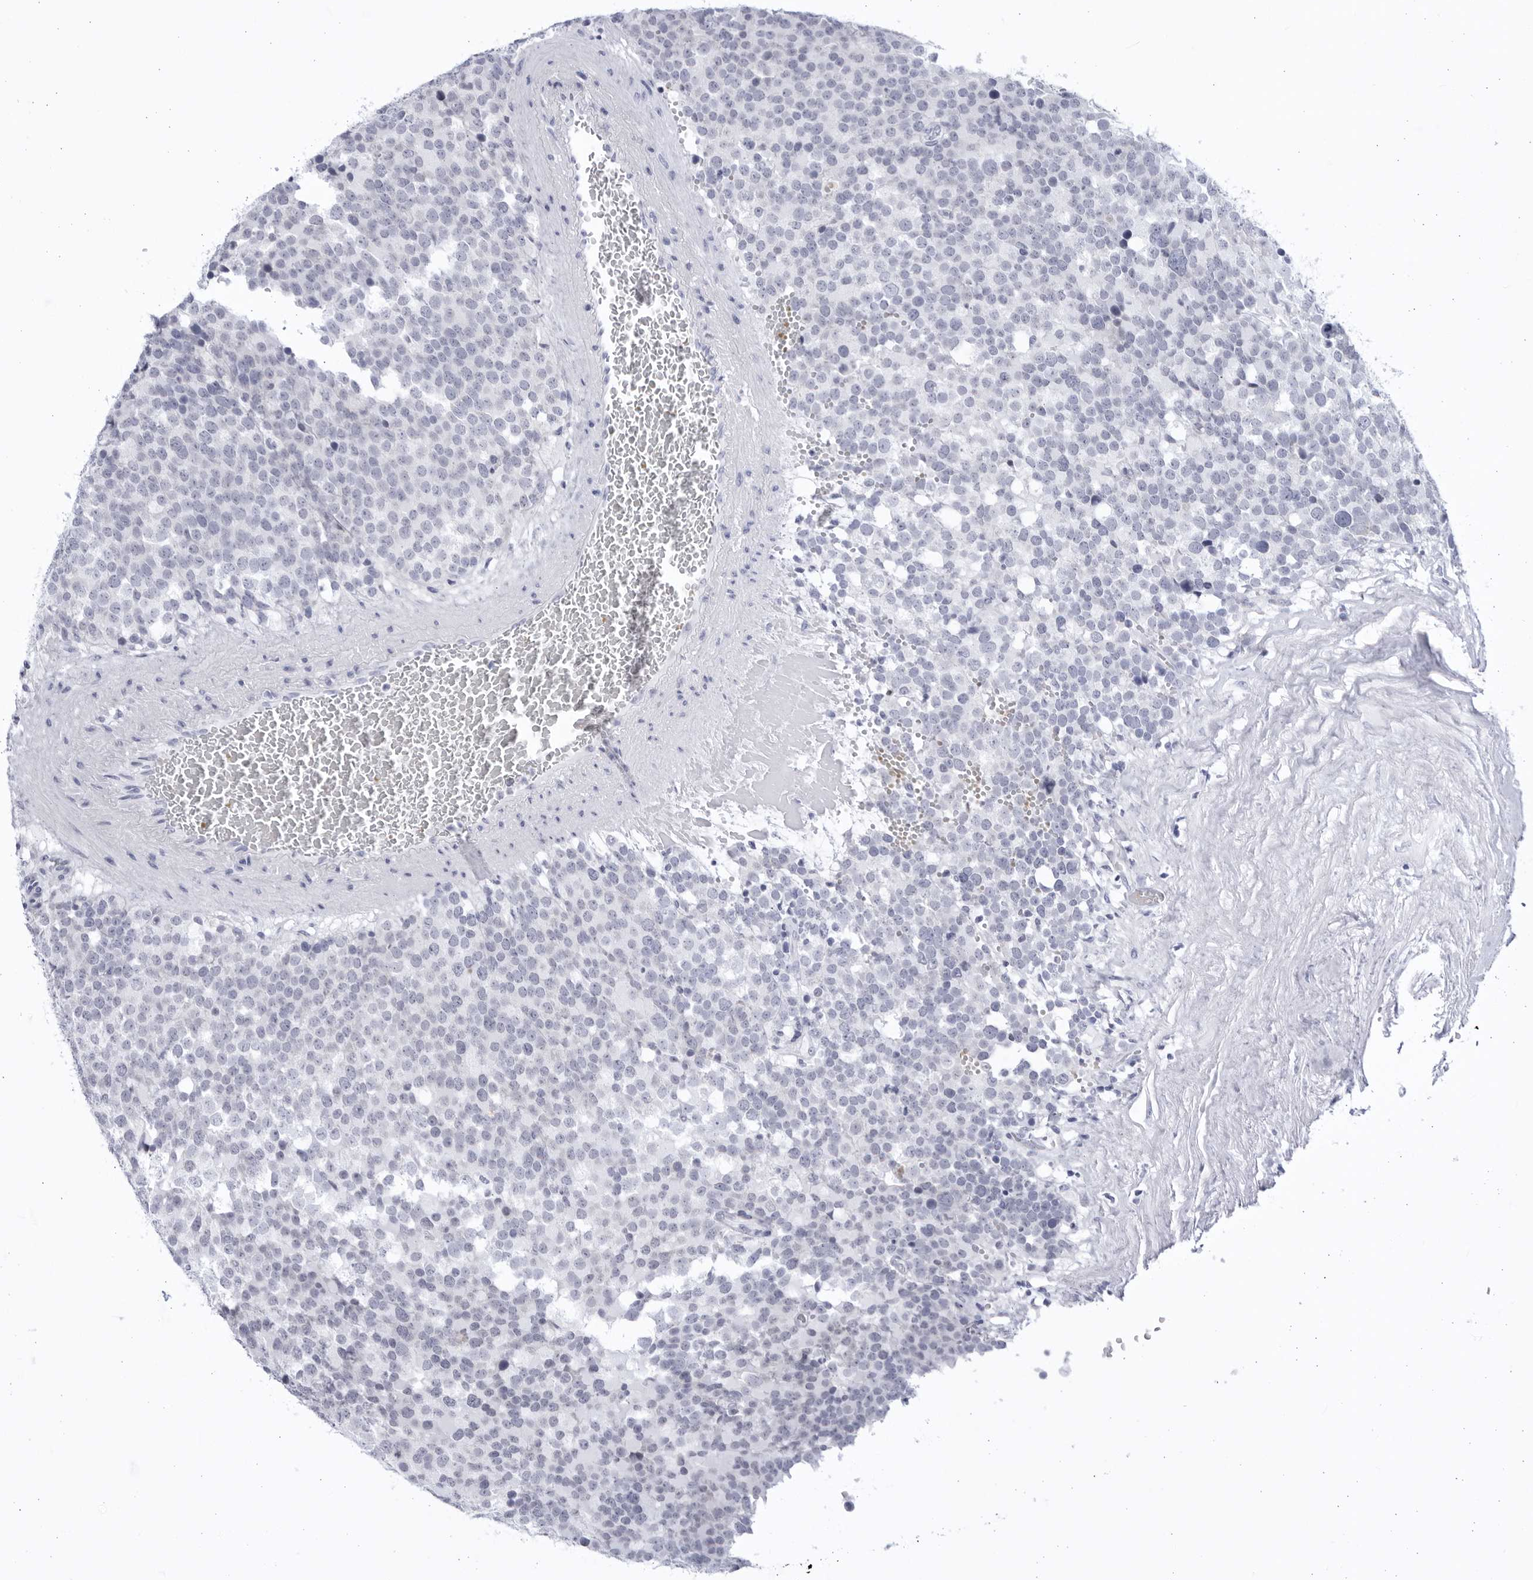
{"staining": {"intensity": "negative", "quantity": "none", "location": "none"}, "tissue": "testis cancer", "cell_type": "Tumor cells", "image_type": "cancer", "snomed": [{"axis": "morphology", "description": "Seminoma, NOS"}, {"axis": "topography", "description": "Testis"}], "caption": "Immunohistochemistry of human testis cancer reveals no positivity in tumor cells.", "gene": "CCDC181", "patient": {"sex": "male", "age": 71}}